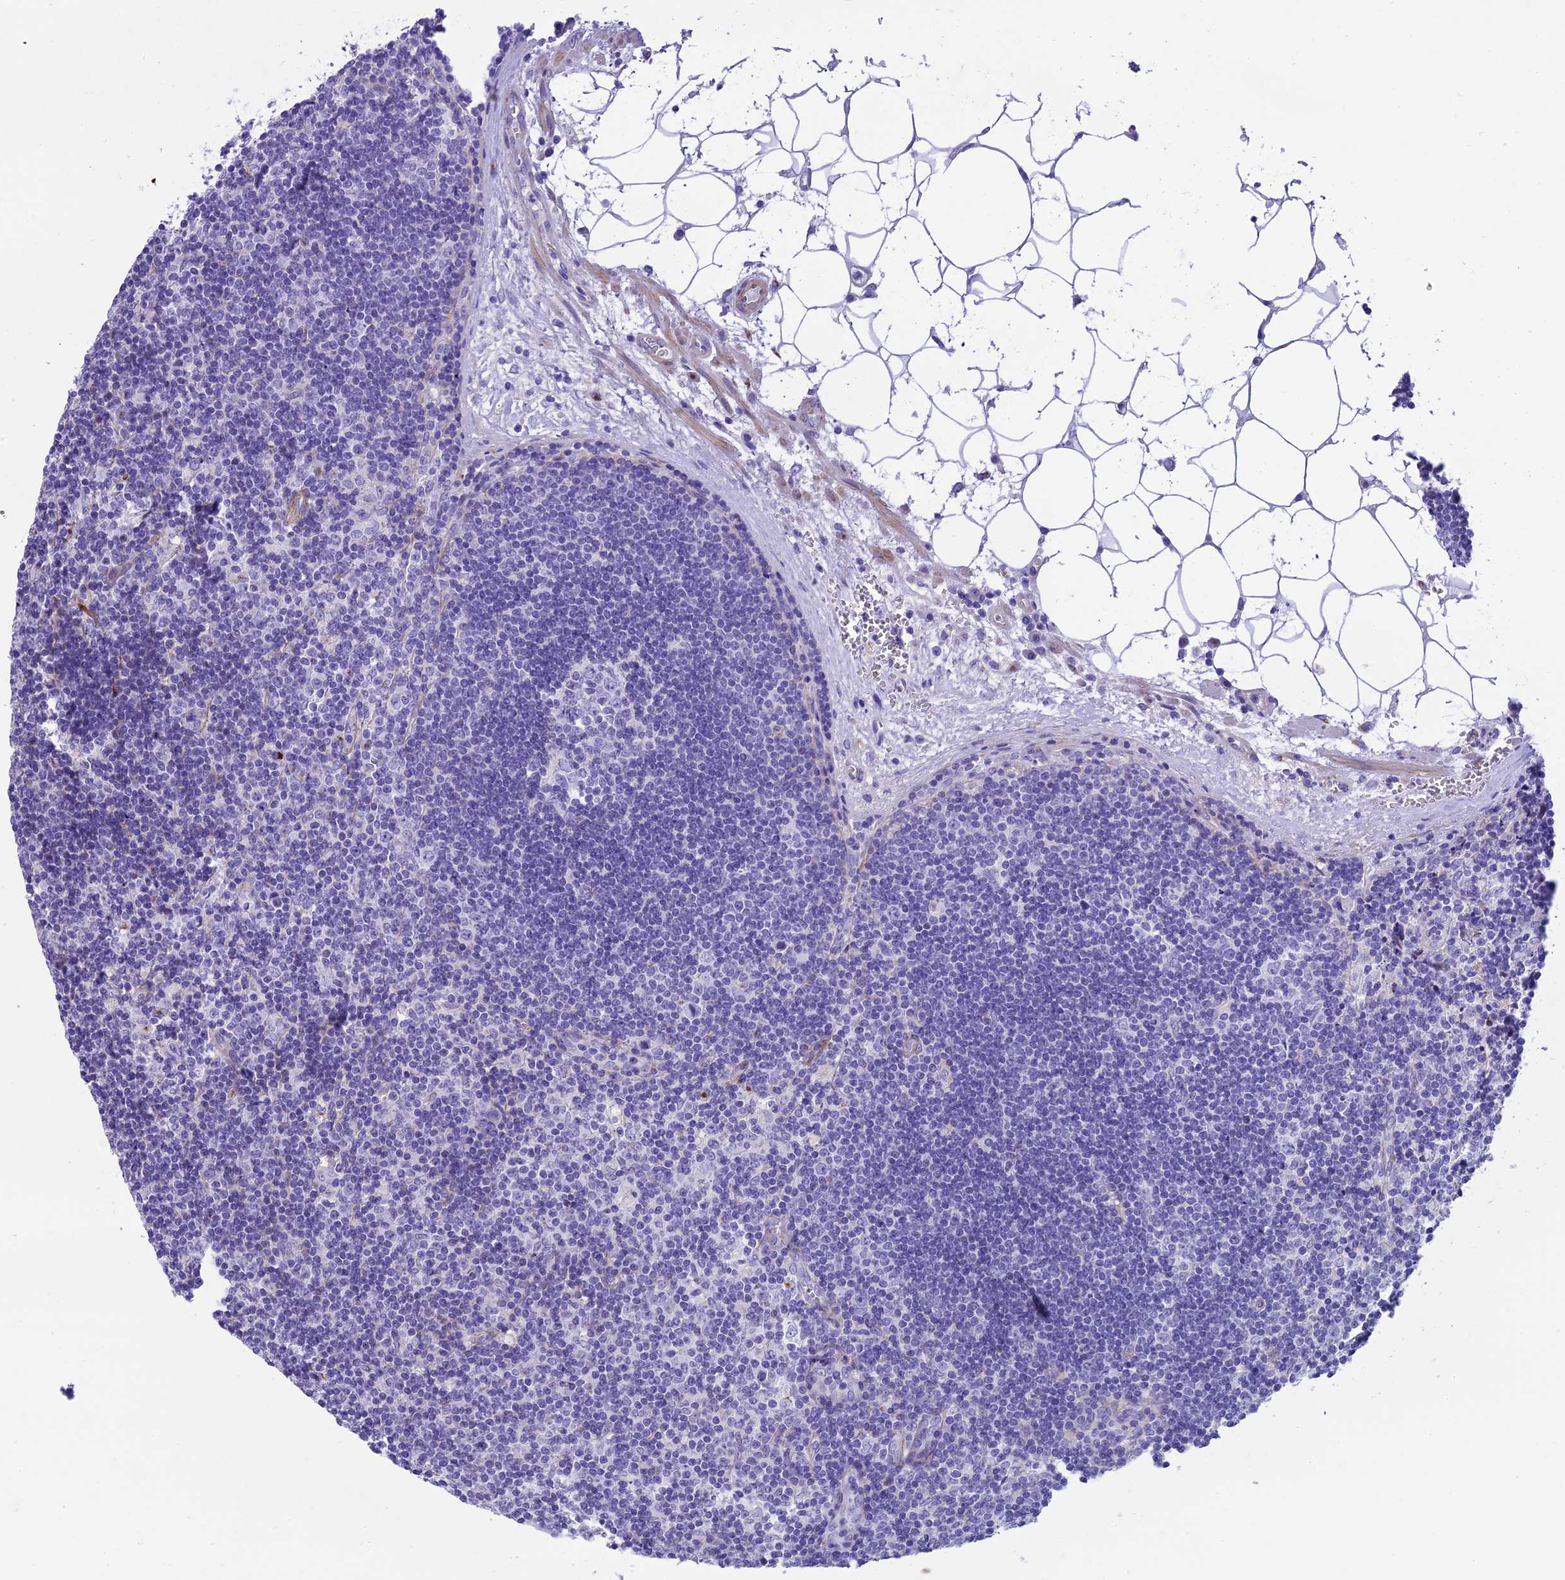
{"staining": {"intensity": "negative", "quantity": "none", "location": "none"}, "tissue": "lymph node", "cell_type": "Germinal center cells", "image_type": "normal", "snomed": [{"axis": "morphology", "description": "Normal tissue, NOS"}, {"axis": "topography", "description": "Lymph node"}], "caption": "IHC image of normal human lymph node stained for a protein (brown), which demonstrates no staining in germinal center cells.", "gene": "GFRA1", "patient": {"sex": "male", "age": 58}}